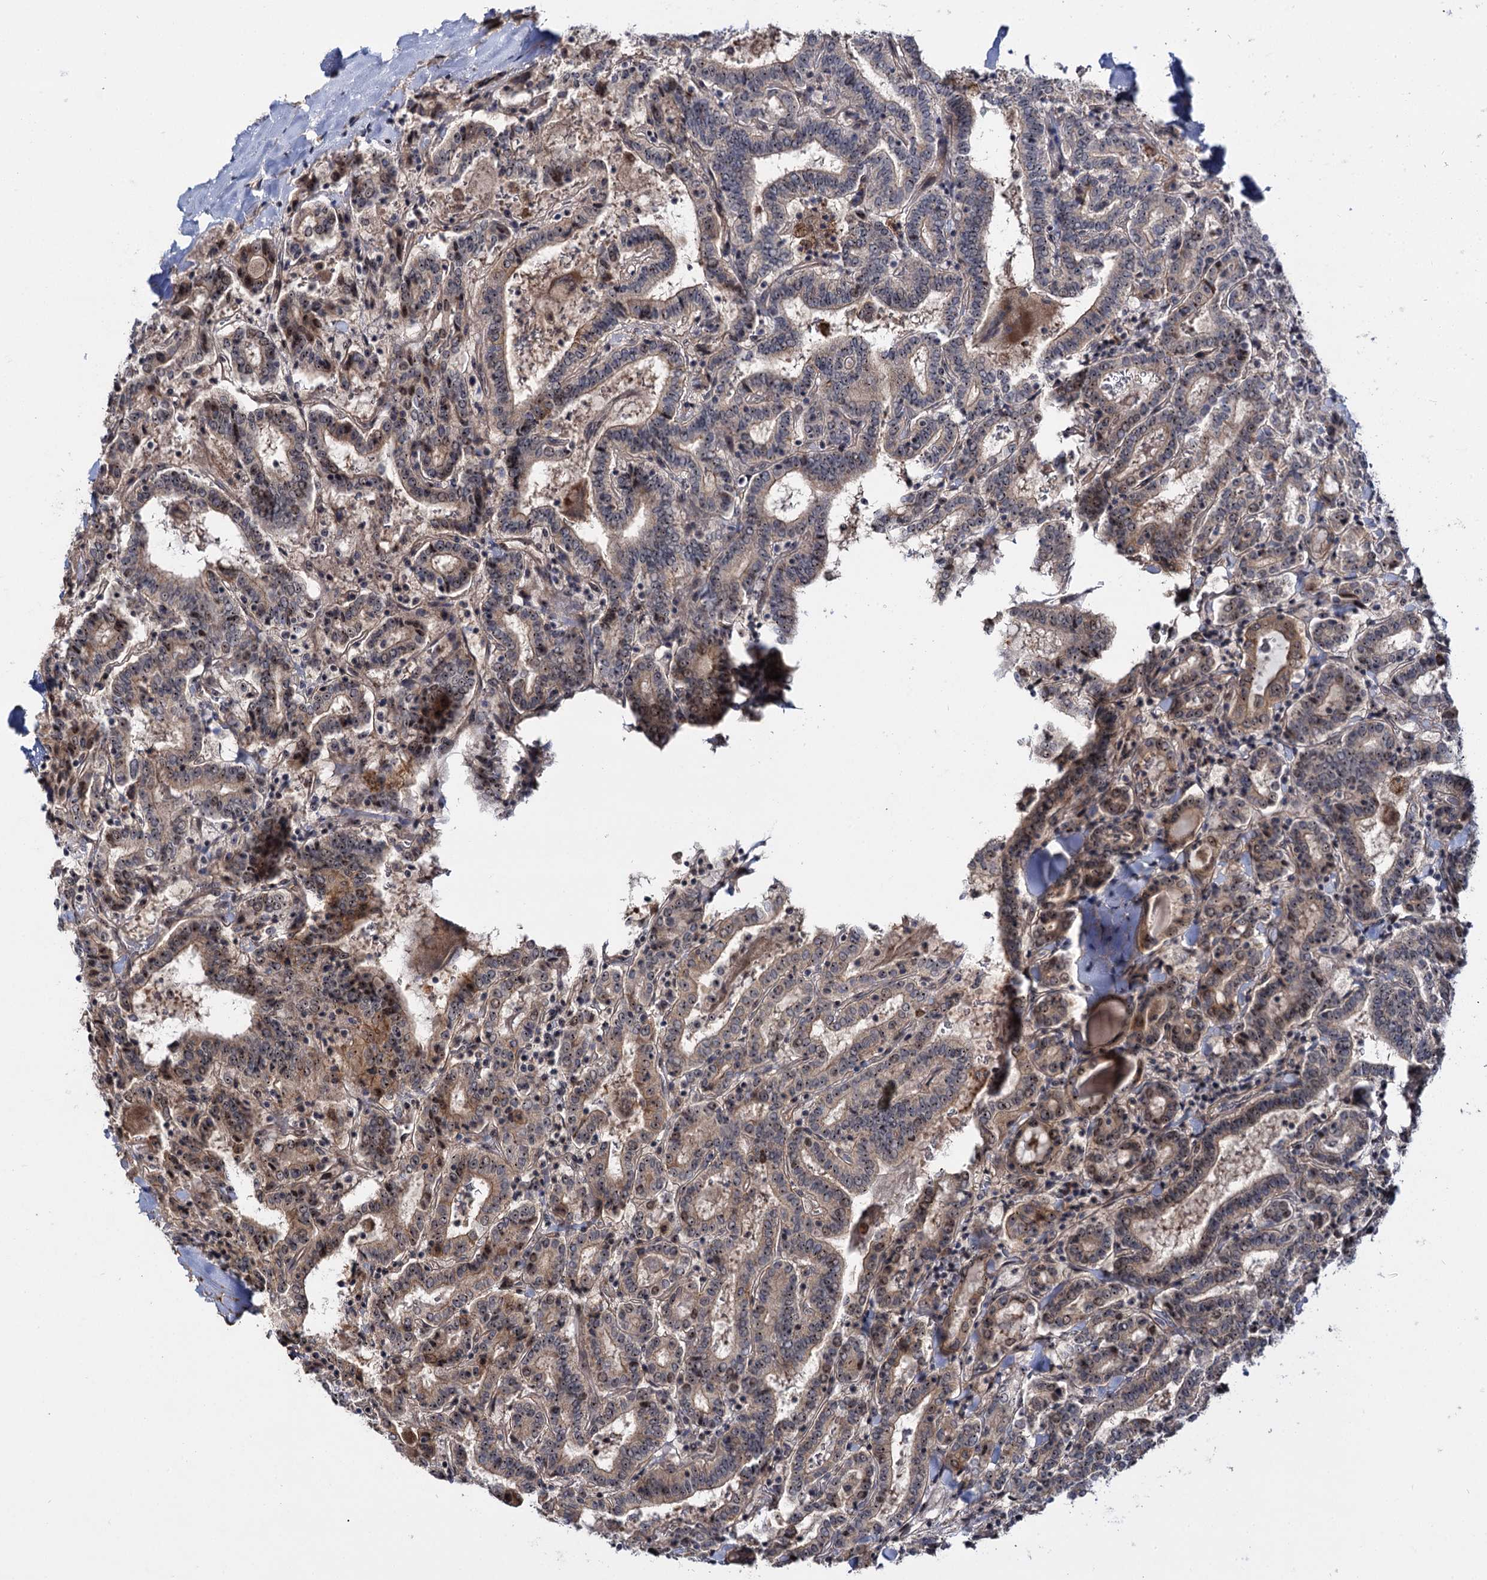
{"staining": {"intensity": "moderate", "quantity": "25%-75%", "location": "cytoplasmic/membranous,nuclear"}, "tissue": "thyroid cancer", "cell_type": "Tumor cells", "image_type": "cancer", "snomed": [{"axis": "morphology", "description": "Papillary adenocarcinoma, NOS"}, {"axis": "topography", "description": "Thyroid gland"}], "caption": "A brown stain labels moderate cytoplasmic/membranous and nuclear expression of a protein in thyroid cancer tumor cells.", "gene": "SUPT20H", "patient": {"sex": "female", "age": 72}}